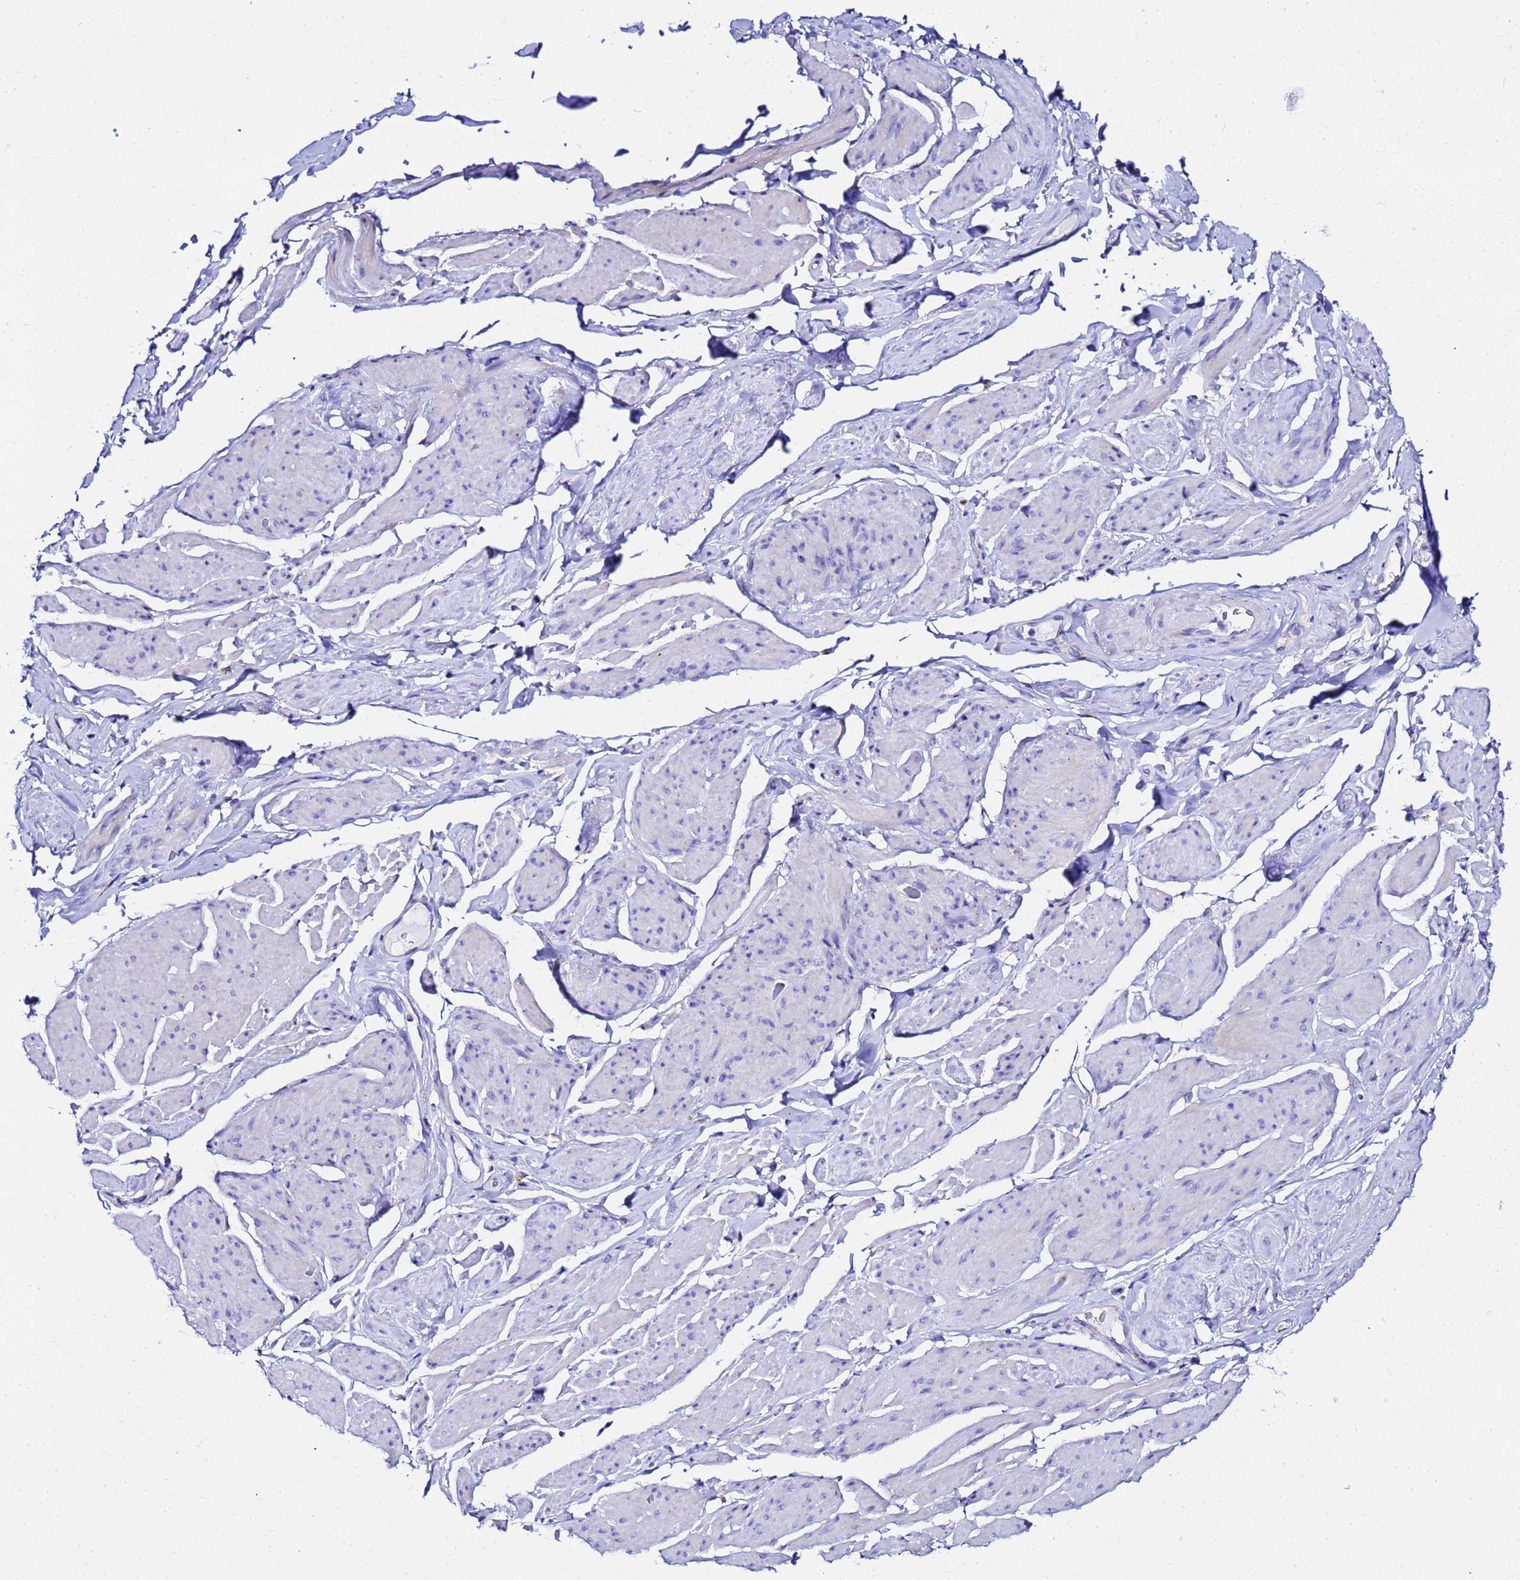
{"staining": {"intensity": "negative", "quantity": "none", "location": "none"}, "tissue": "smooth muscle", "cell_type": "Smooth muscle cells", "image_type": "normal", "snomed": [{"axis": "morphology", "description": "Normal tissue, NOS"}, {"axis": "topography", "description": "Smooth muscle"}, {"axis": "topography", "description": "Peripheral nerve tissue"}], "caption": "The IHC photomicrograph has no significant positivity in smooth muscle cells of smooth muscle. (DAB immunohistochemistry (IHC) visualized using brightfield microscopy, high magnification).", "gene": "VTI1B", "patient": {"sex": "male", "age": 69}}